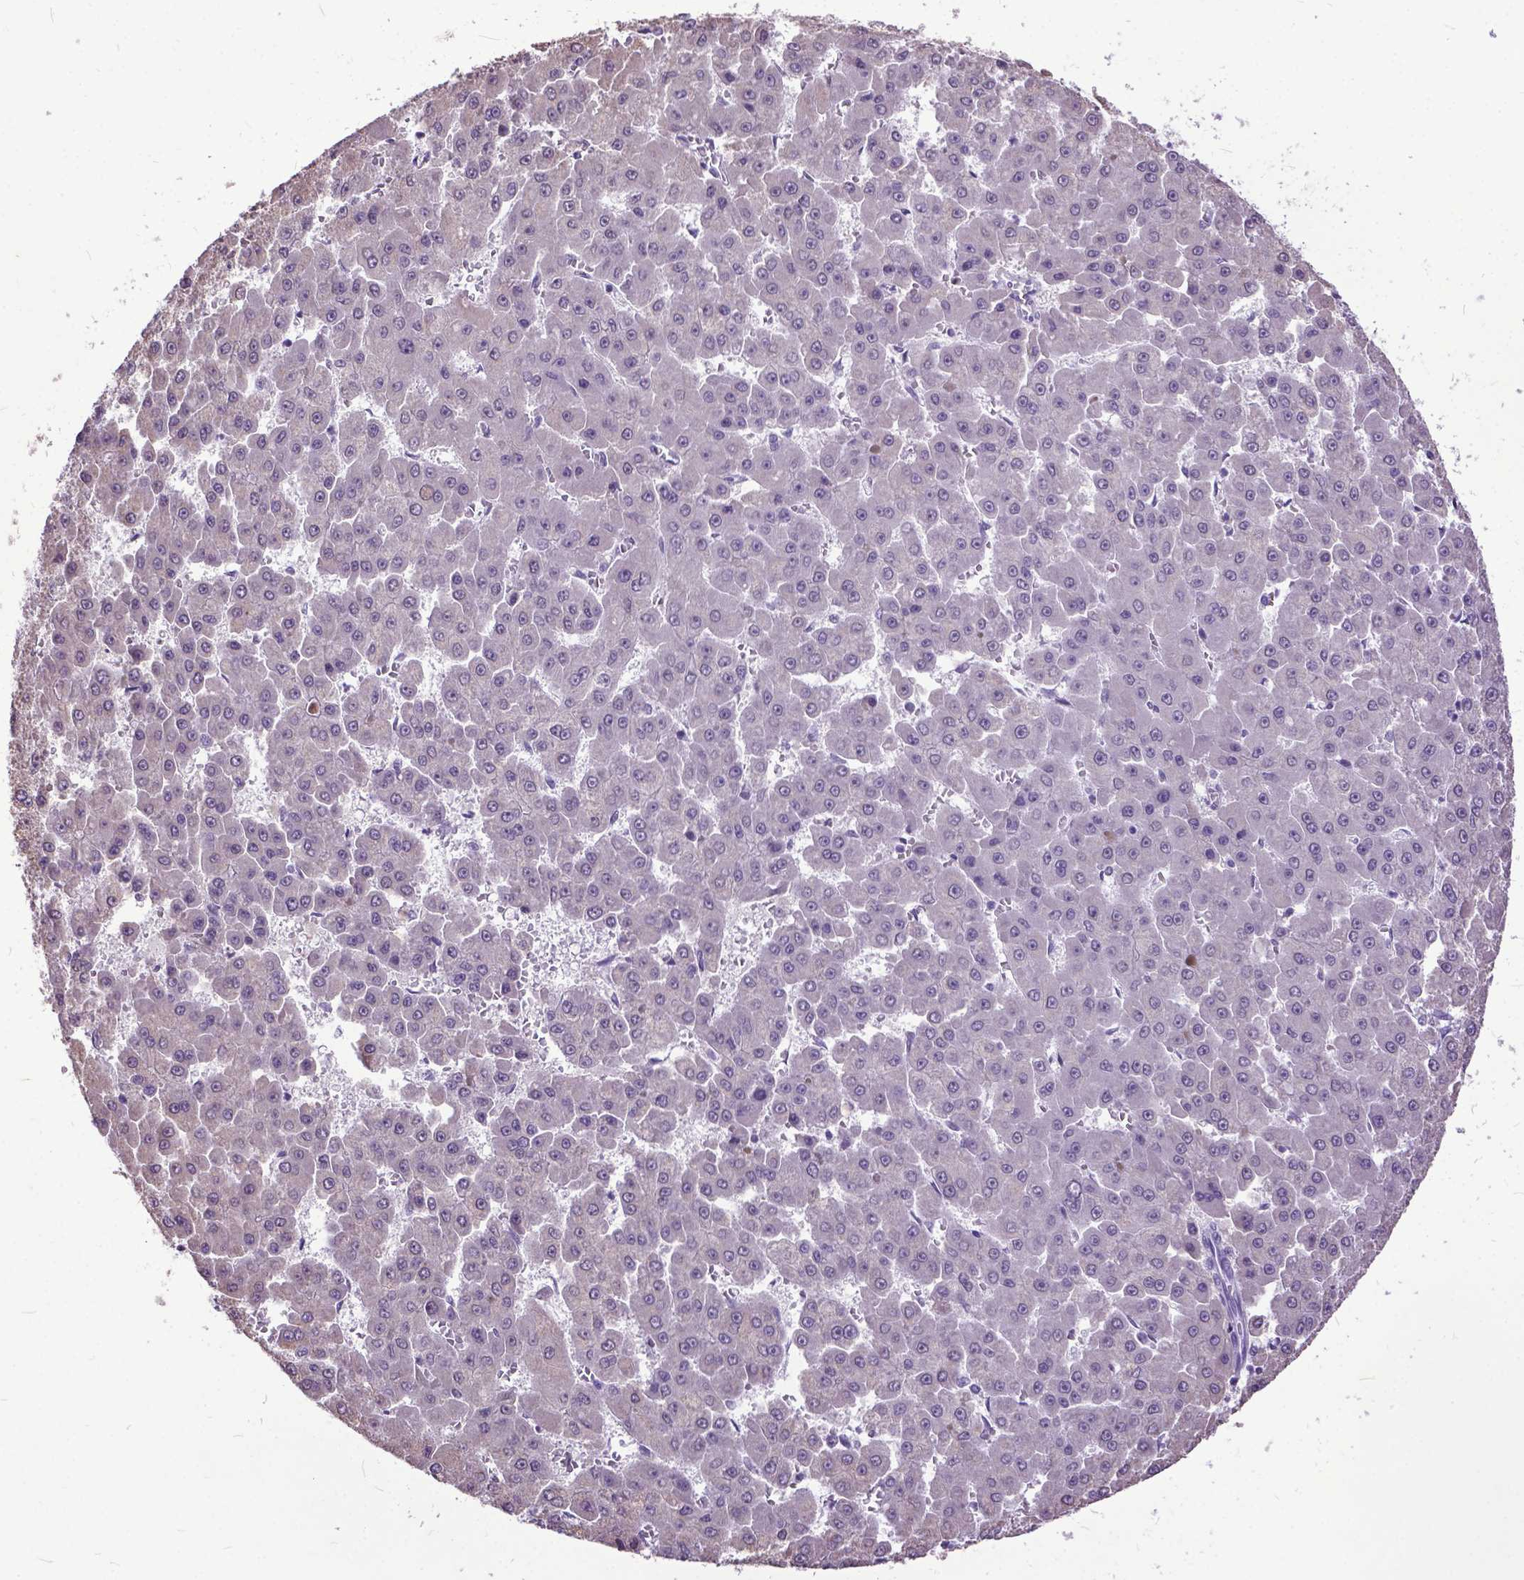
{"staining": {"intensity": "negative", "quantity": "none", "location": "none"}, "tissue": "liver cancer", "cell_type": "Tumor cells", "image_type": "cancer", "snomed": [{"axis": "morphology", "description": "Carcinoma, Hepatocellular, NOS"}, {"axis": "topography", "description": "Liver"}], "caption": "A high-resolution image shows immunohistochemistry (IHC) staining of liver cancer, which exhibits no significant staining in tumor cells.", "gene": "MARCHF10", "patient": {"sex": "male", "age": 78}}